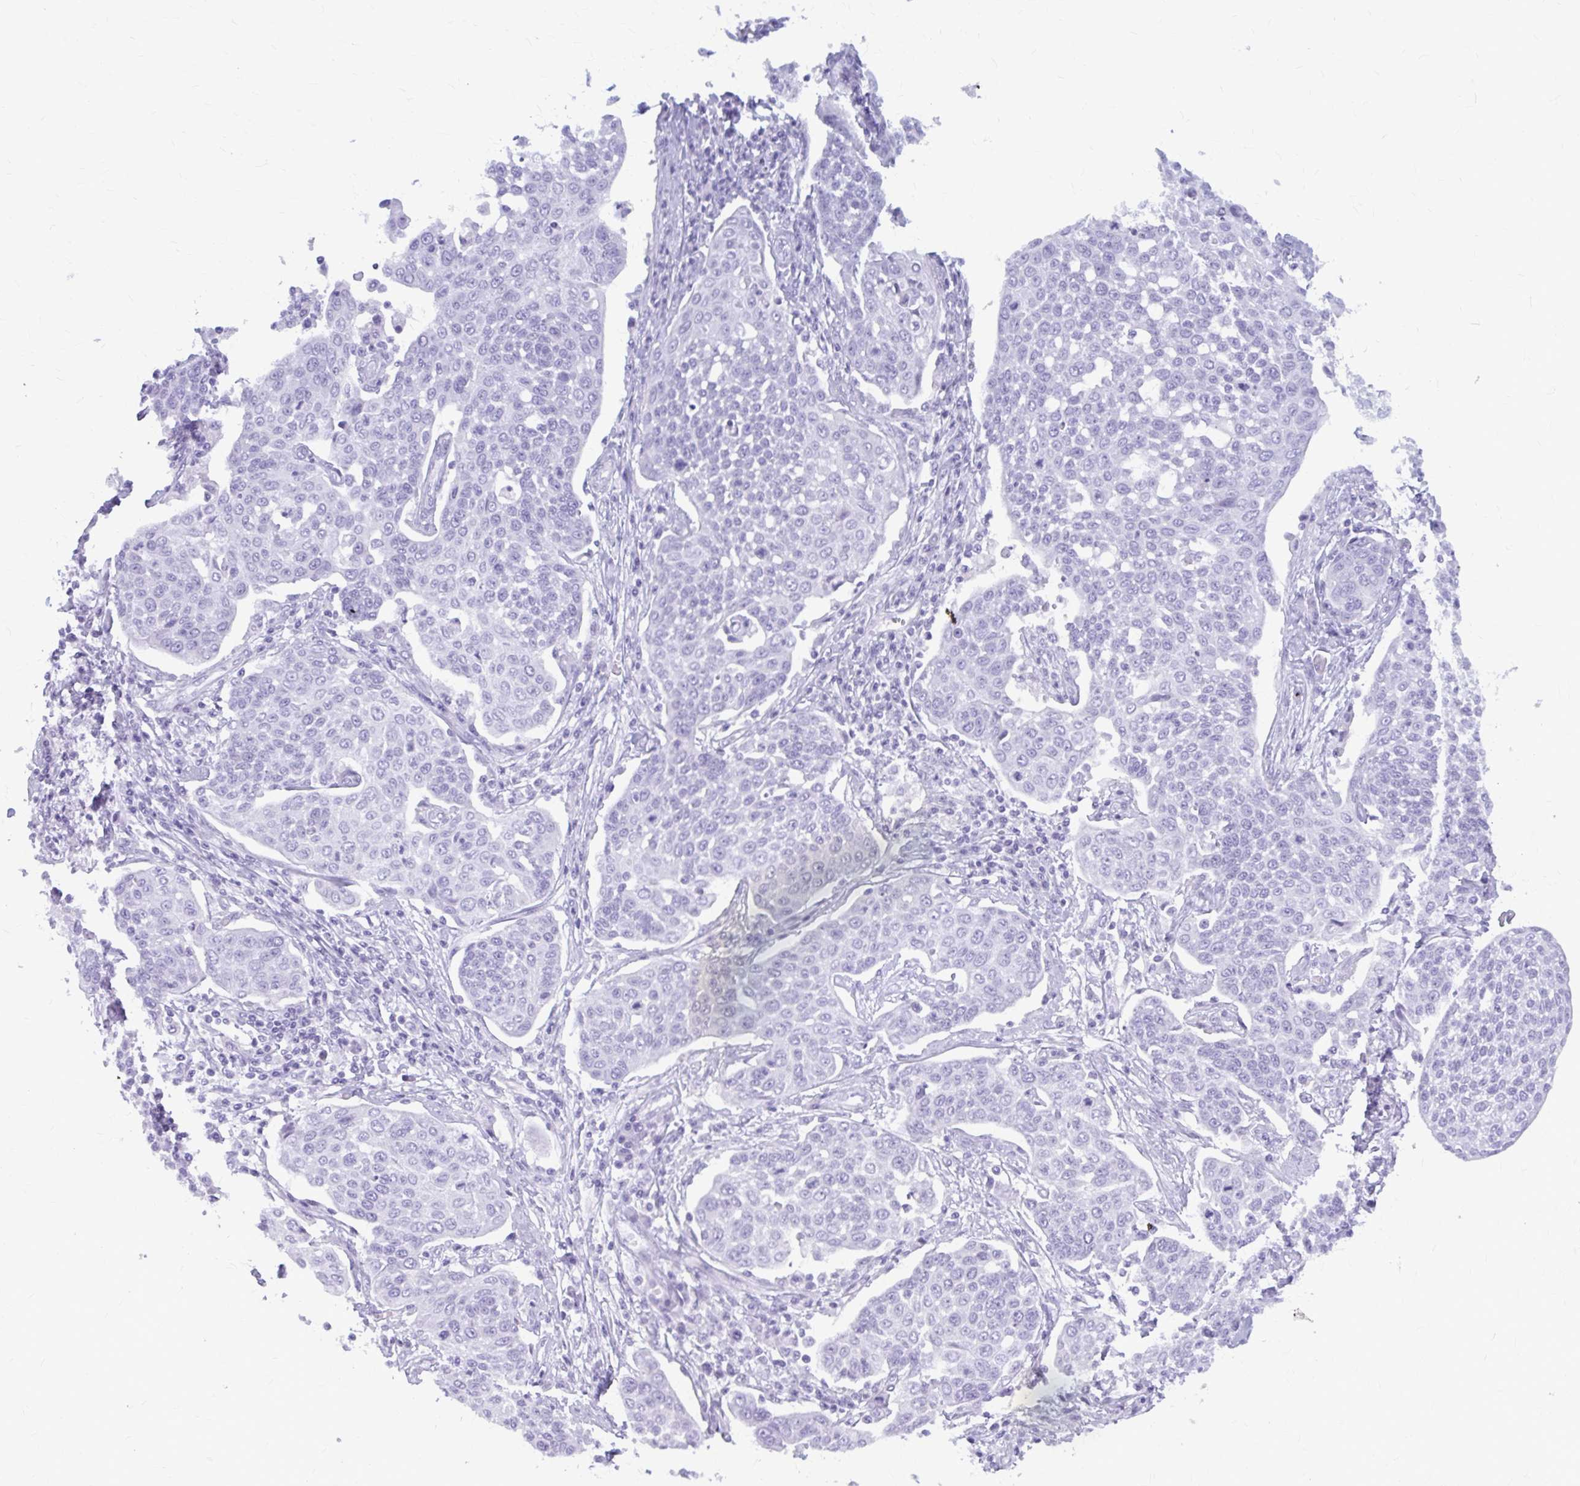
{"staining": {"intensity": "negative", "quantity": "none", "location": "none"}, "tissue": "cervical cancer", "cell_type": "Tumor cells", "image_type": "cancer", "snomed": [{"axis": "morphology", "description": "Squamous cell carcinoma, NOS"}, {"axis": "topography", "description": "Cervix"}], "caption": "Cervical cancer (squamous cell carcinoma) was stained to show a protein in brown. There is no significant positivity in tumor cells.", "gene": "KLHDC7A", "patient": {"sex": "female", "age": 34}}